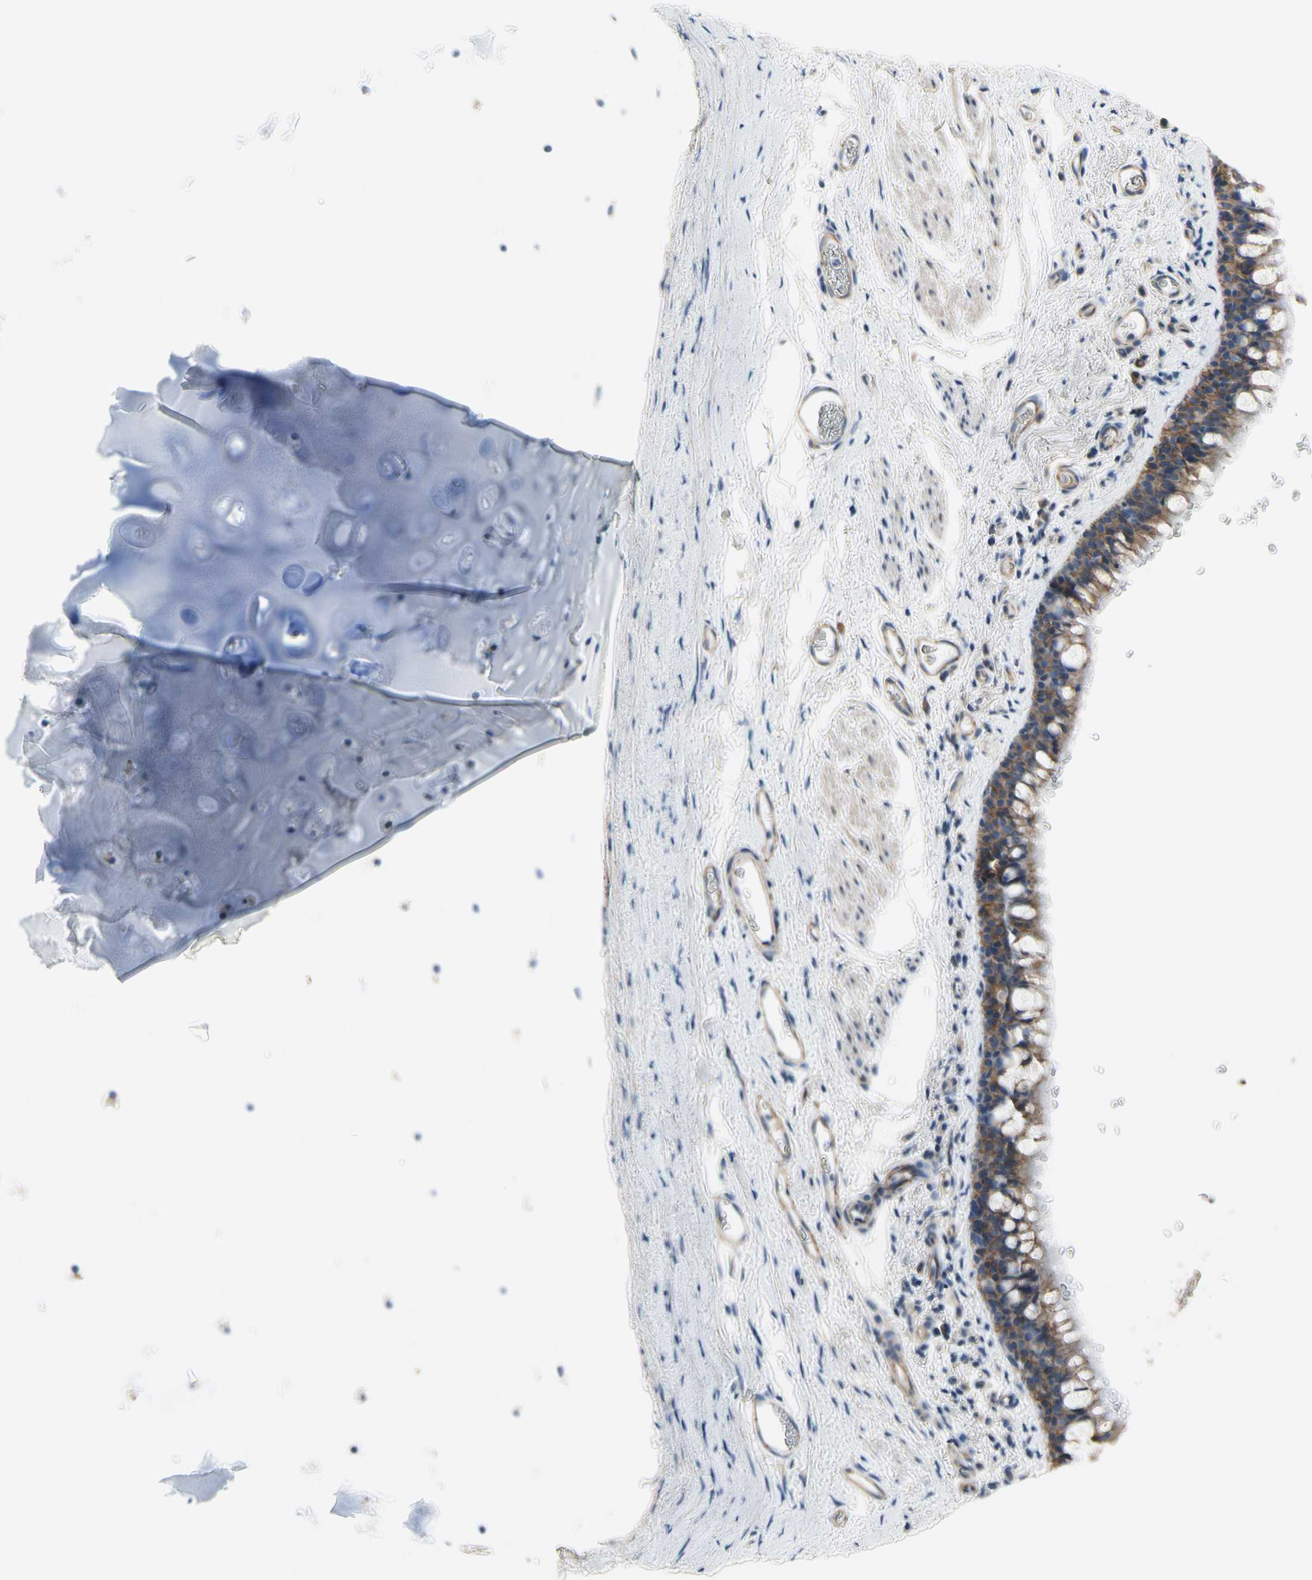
{"staining": {"intensity": "moderate", "quantity": "25%-75%", "location": "cytoplasmic/membranous"}, "tissue": "bronchus", "cell_type": "Respiratory epithelial cells", "image_type": "normal", "snomed": [{"axis": "morphology", "description": "Normal tissue, NOS"}, {"axis": "morphology", "description": "Malignant melanoma, Metastatic site"}, {"axis": "topography", "description": "Bronchus"}, {"axis": "topography", "description": "Lung"}], "caption": "Immunohistochemical staining of benign bronchus demonstrates 25%-75% levels of moderate cytoplasmic/membranous protein expression in approximately 25%-75% of respiratory epithelial cells.", "gene": "LGR6", "patient": {"sex": "male", "age": 64}}